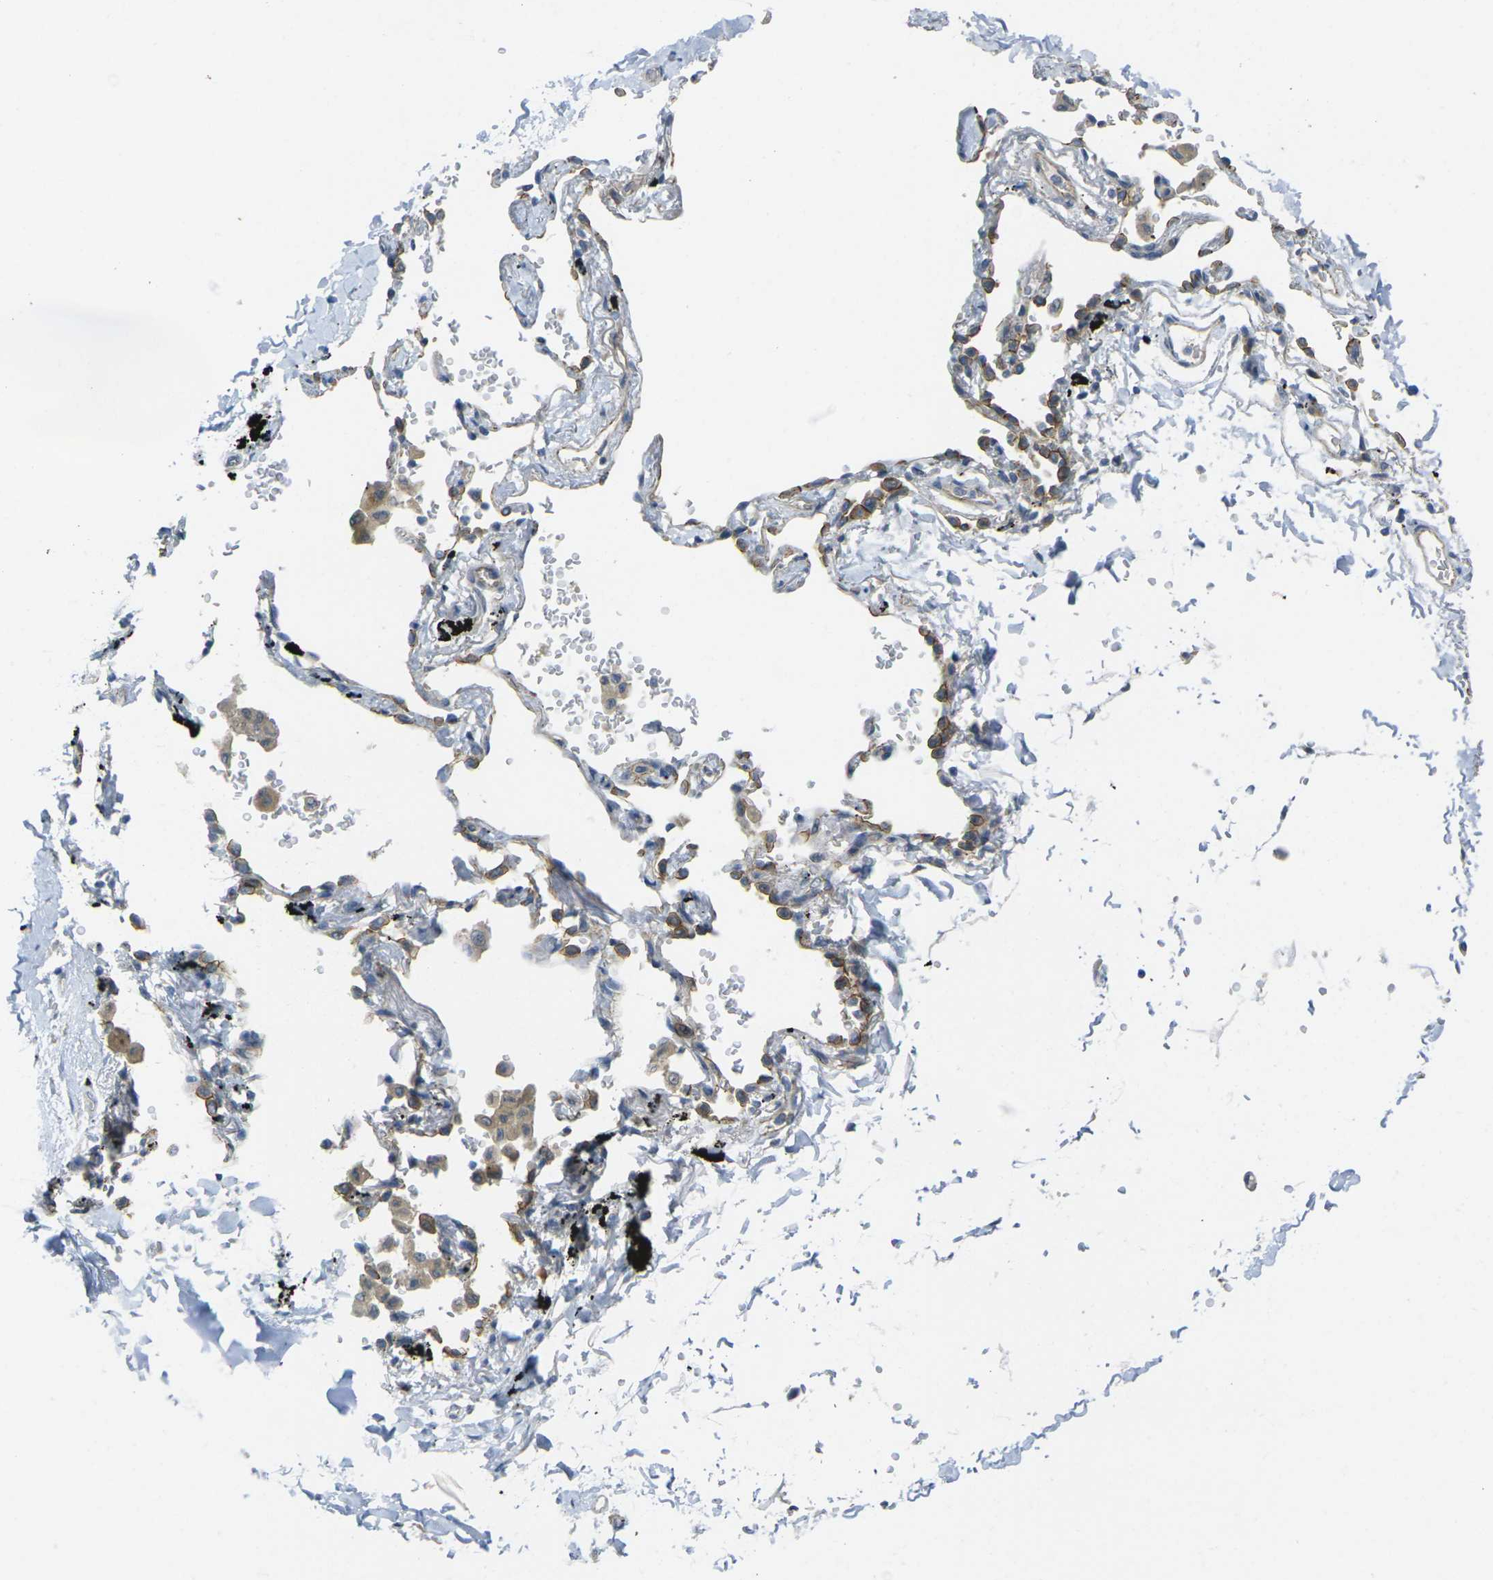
{"staining": {"intensity": "negative", "quantity": "none", "location": "none"}, "tissue": "adipose tissue", "cell_type": "Adipocytes", "image_type": "normal", "snomed": [{"axis": "morphology", "description": "Normal tissue, NOS"}, {"axis": "topography", "description": "Cartilage tissue"}, {"axis": "topography", "description": "Bronchus"}], "caption": "This is an immunohistochemistry (IHC) histopathology image of benign adipose tissue. There is no positivity in adipocytes.", "gene": "RHBDD1", "patient": {"sex": "female", "age": 73}}